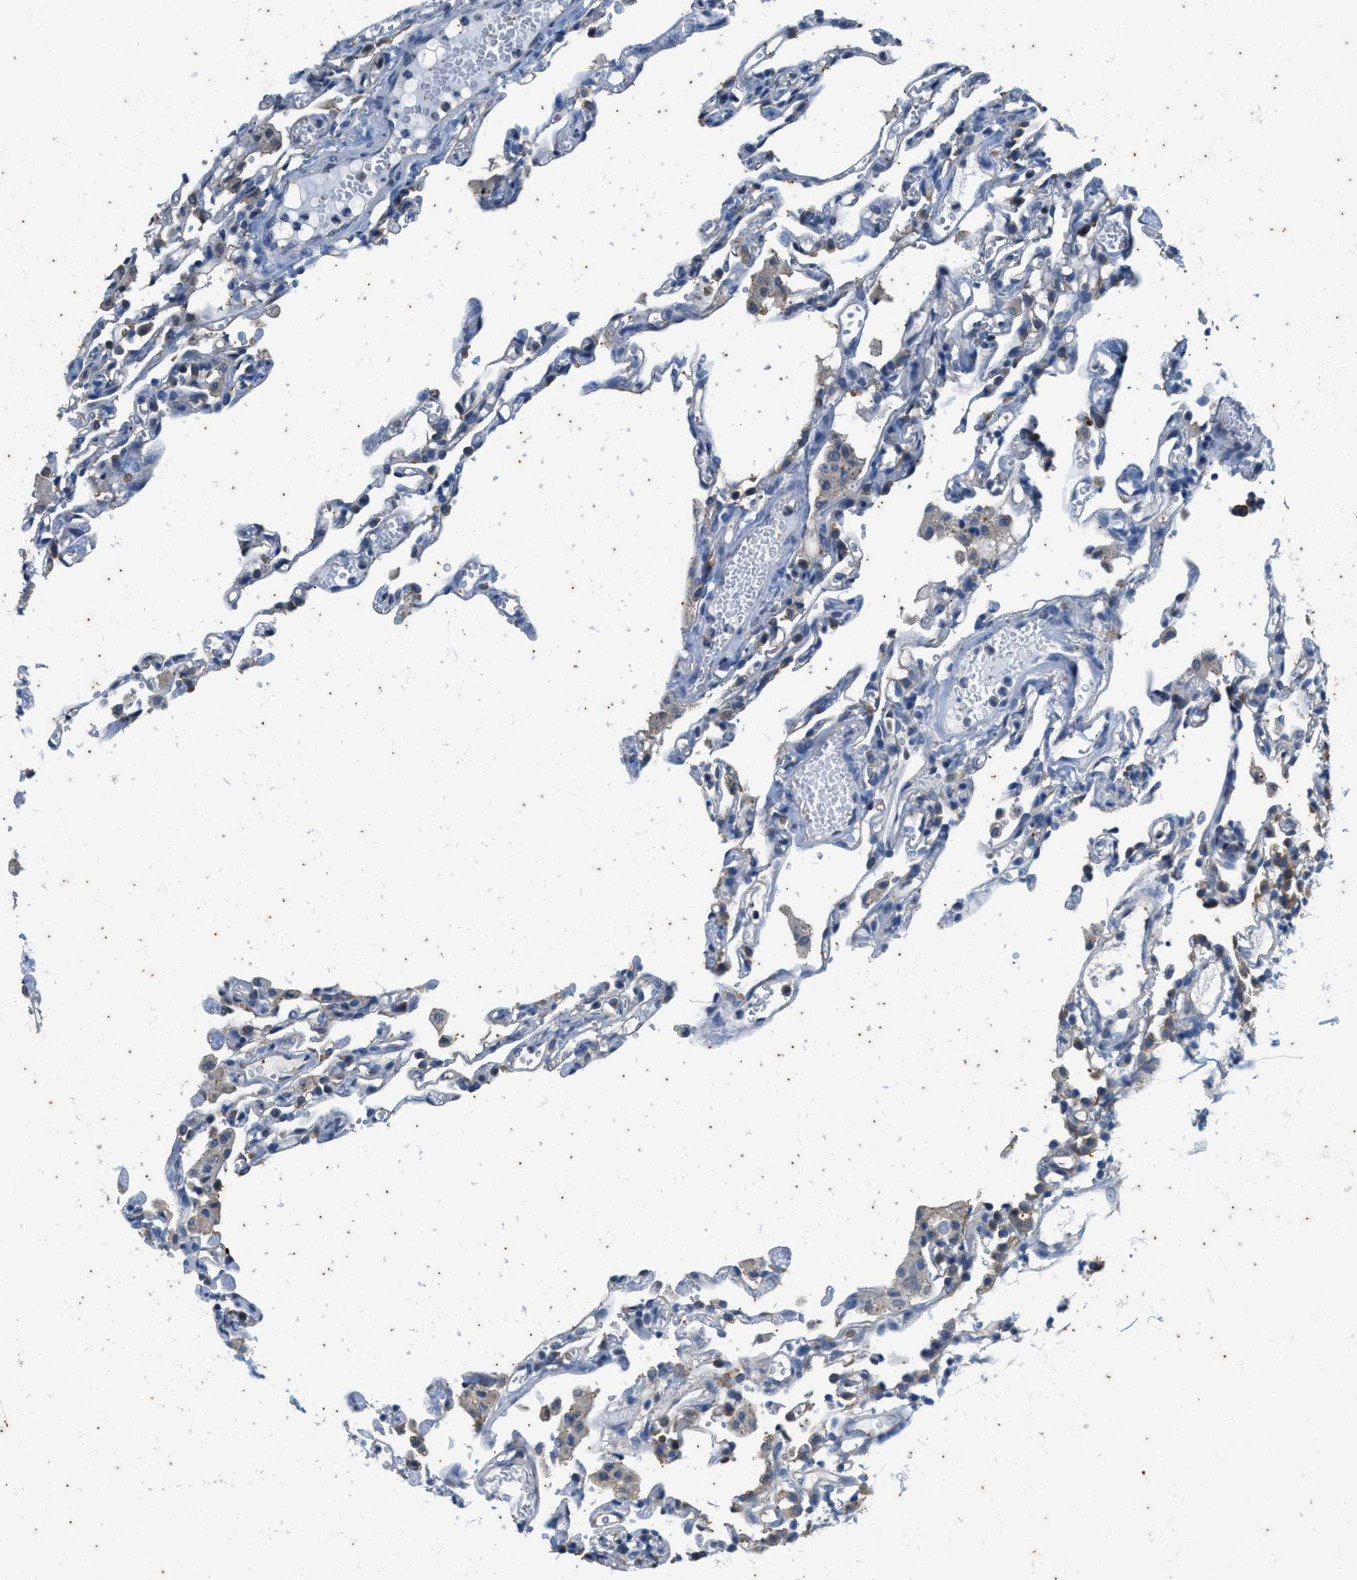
{"staining": {"intensity": "negative", "quantity": "none", "location": "none"}, "tissue": "lung", "cell_type": "Alveolar cells", "image_type": "normal", "snomed": [{"axis": "morphology", "description": "Normal tissue, NOS"}, {"axis": "topography", "description": "Lung"}], "caption": "IHC of benign lung shows no staining in alveolar cells.", "gene": "COX19", "patient": {"sex": "male", "age": 21}}